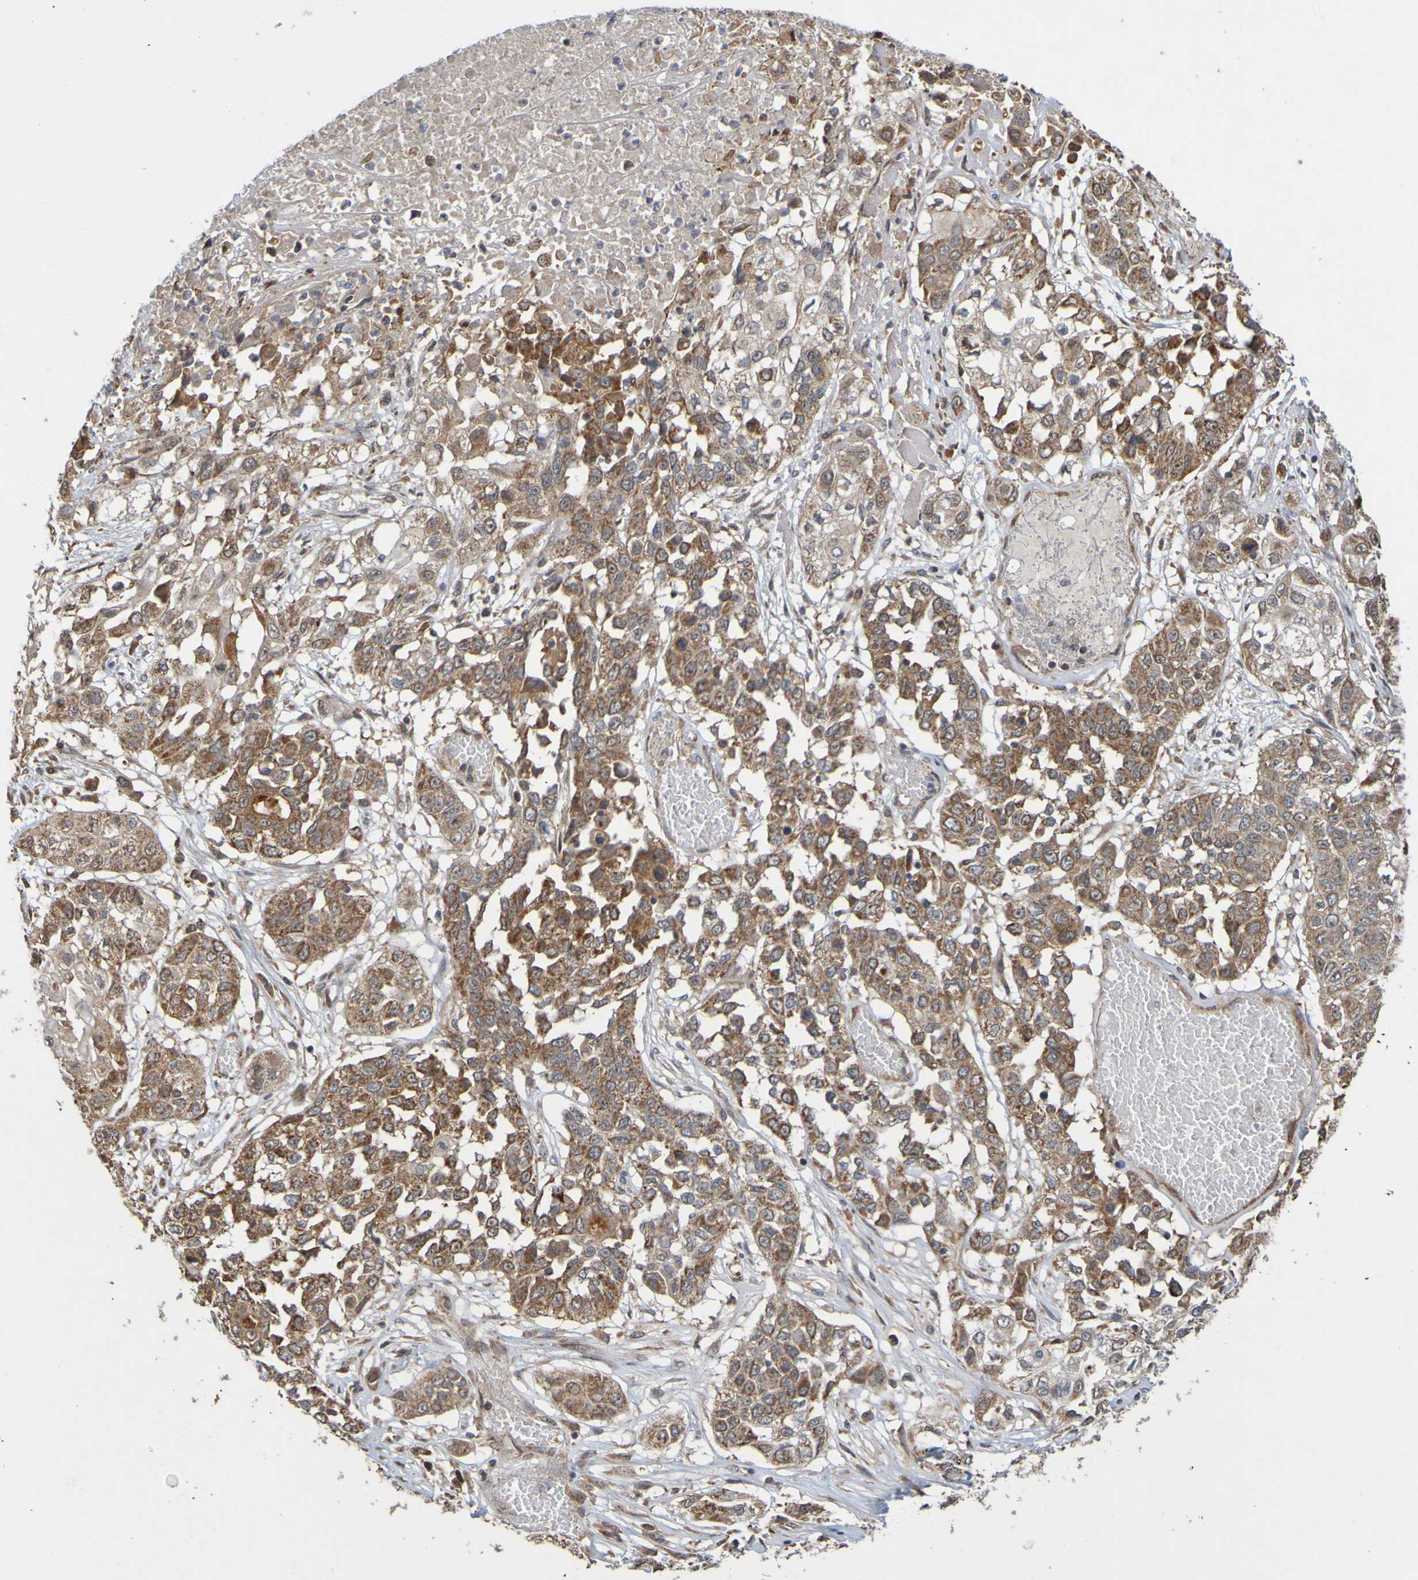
{"staining": {"intensity": "moderate", "quantity": ">75%", "location": "cytoplasmic/membranous"}, "tissue": "lung cancer", "cell_type": "Tumor cells", "image_type": "cancer", "snomed": [{"axis": "morphology", "description": "Squamous cell carcinoma, NOS"}, {"axis": "topography", "description": "Lung"}], "caption": "Human lung cancer stained for a protein (brown) shows moderate cytoplasmic/membranous positive staining in approximately >75% of tumor cells.", "gene": "TMBIM1", "patient": {"sex": "male", "age": 71}}